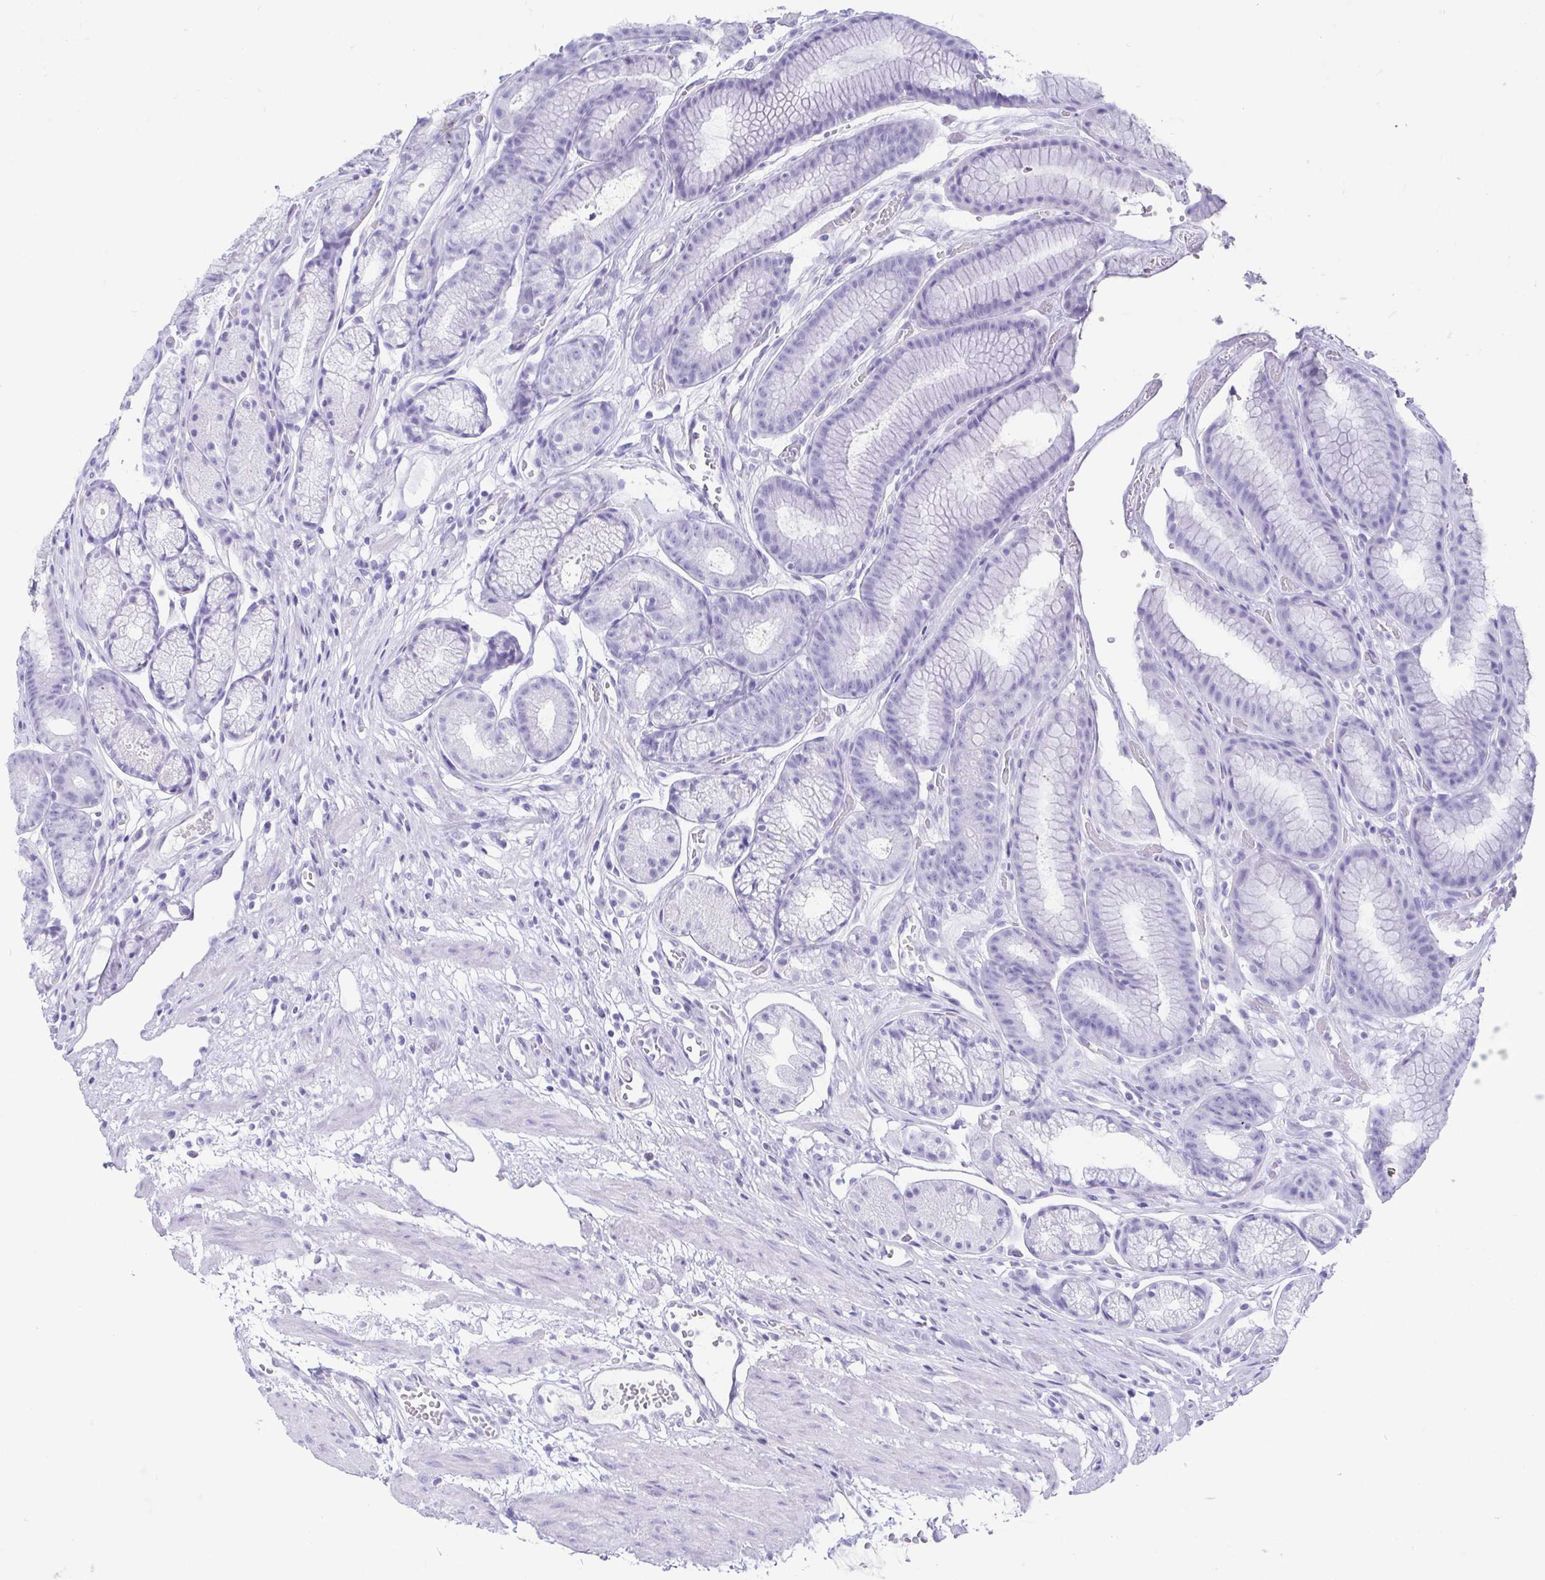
{"staining": {"intensity": "negative", "quantity": "none", "location": "none"}, "tissue": "stomach", "cell_type": "Glandular cells", "image_type": "normal", "snomed": [{"axis": "morphology", "description": "Normal tissue, NOS"}, {"axis": "topography", "description": "Smooth muscle"}, {"axis": "topography", "description": "Stomach"}], "caption": "Immunohistochemistry of benign stomach displays no expression in glandular cells.", "gene": "CD164L2", "patient": {"sex": "male", "age": 70}}